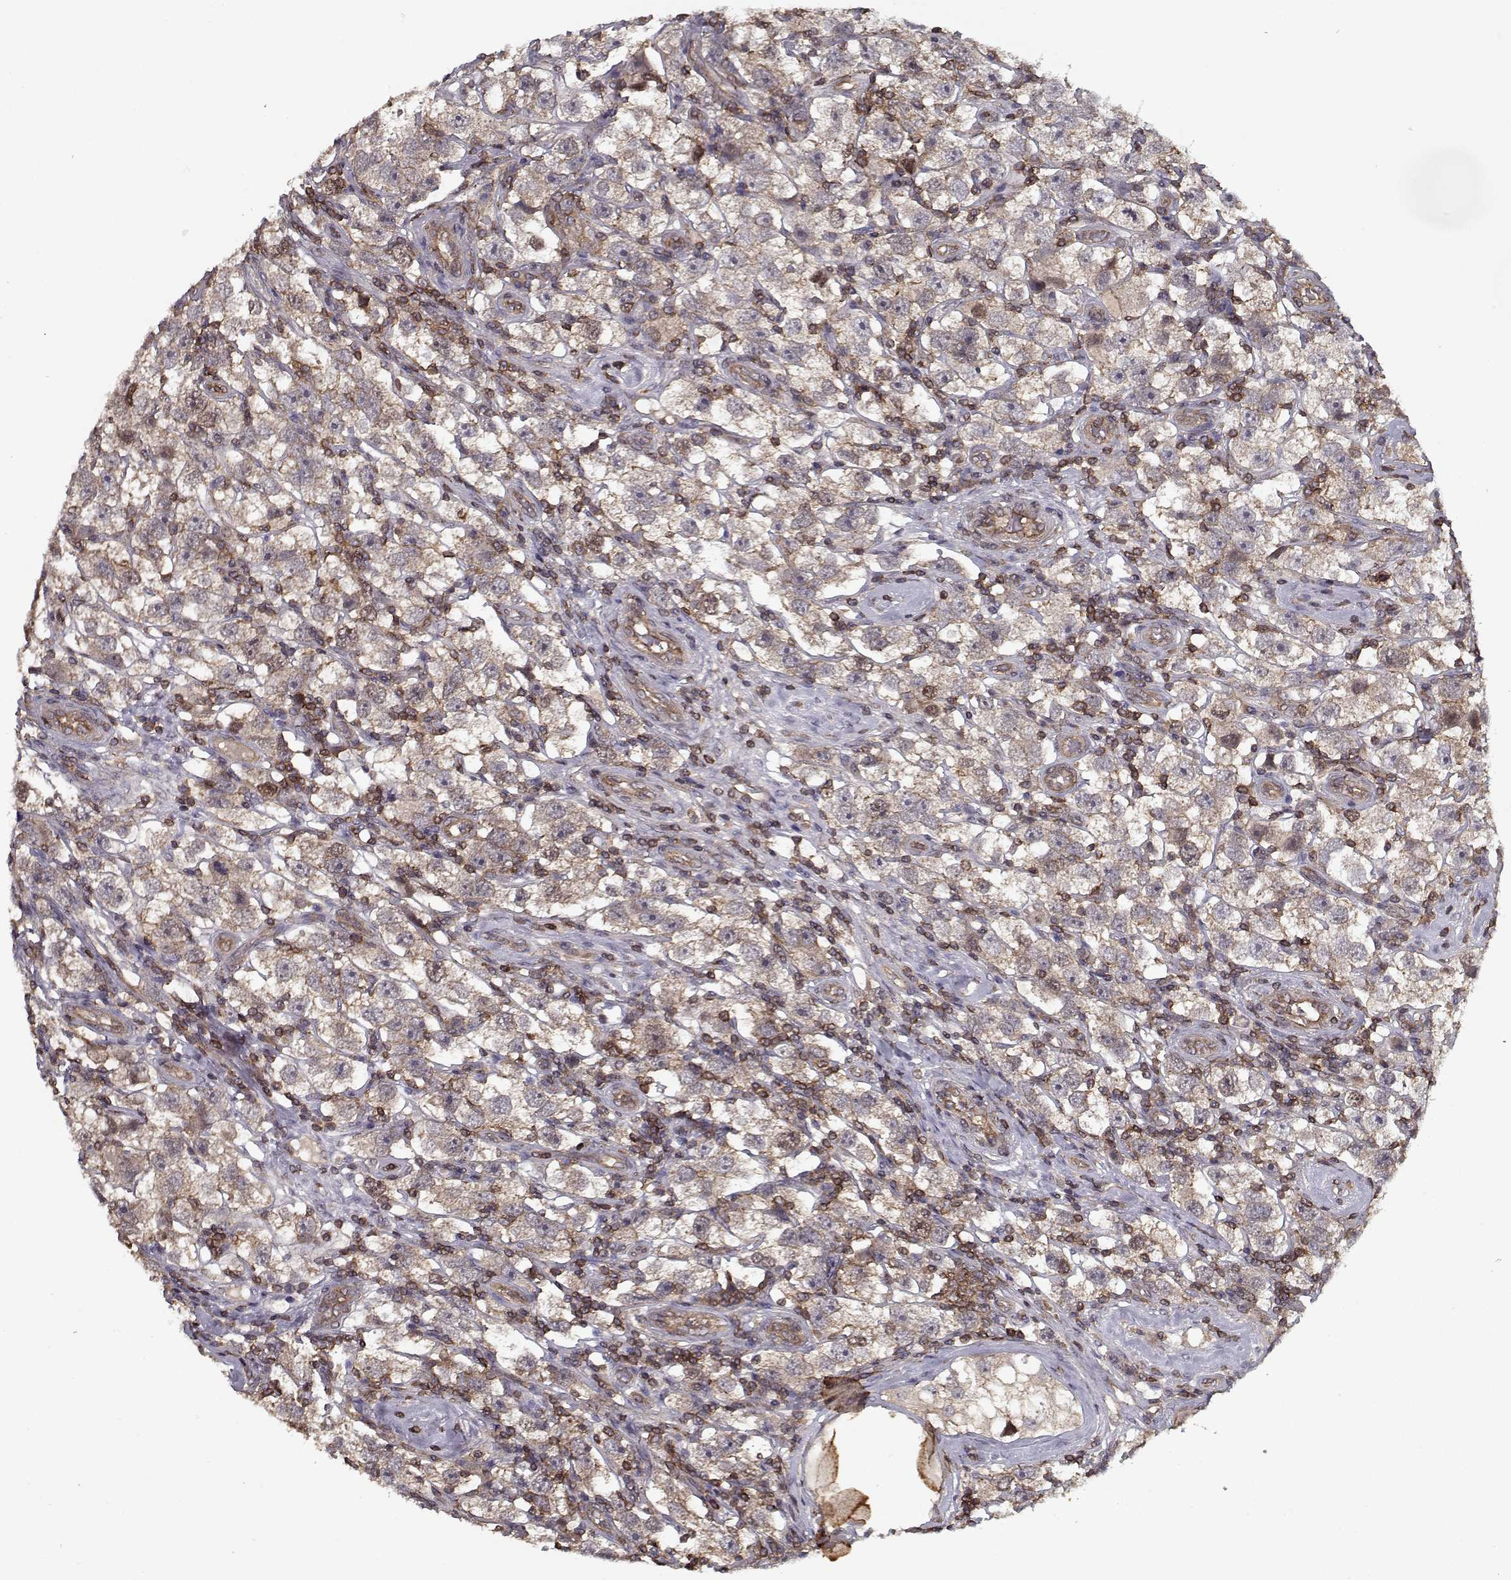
{"staining": {"intensity": "weak", "quantity": ">75%", "location": "cytoplasmic/membranous"}, "tissue": "testis cancer", "cell_type": "Tumor cells", "image_type": "cancer", "snomed": [{"axis": "morphology", "description": "Seminoma, NOS"}, {"axis": "topography", "description": "Testis"}], "caption": "Testis seminoma stained with immunohistochemistry demonstrates weak cytoplasmic/membranous positivity in approximately >75% of tumor cells.", "gene": "PPP1R12A", "patient": {"sex": "male", "age": 26}}